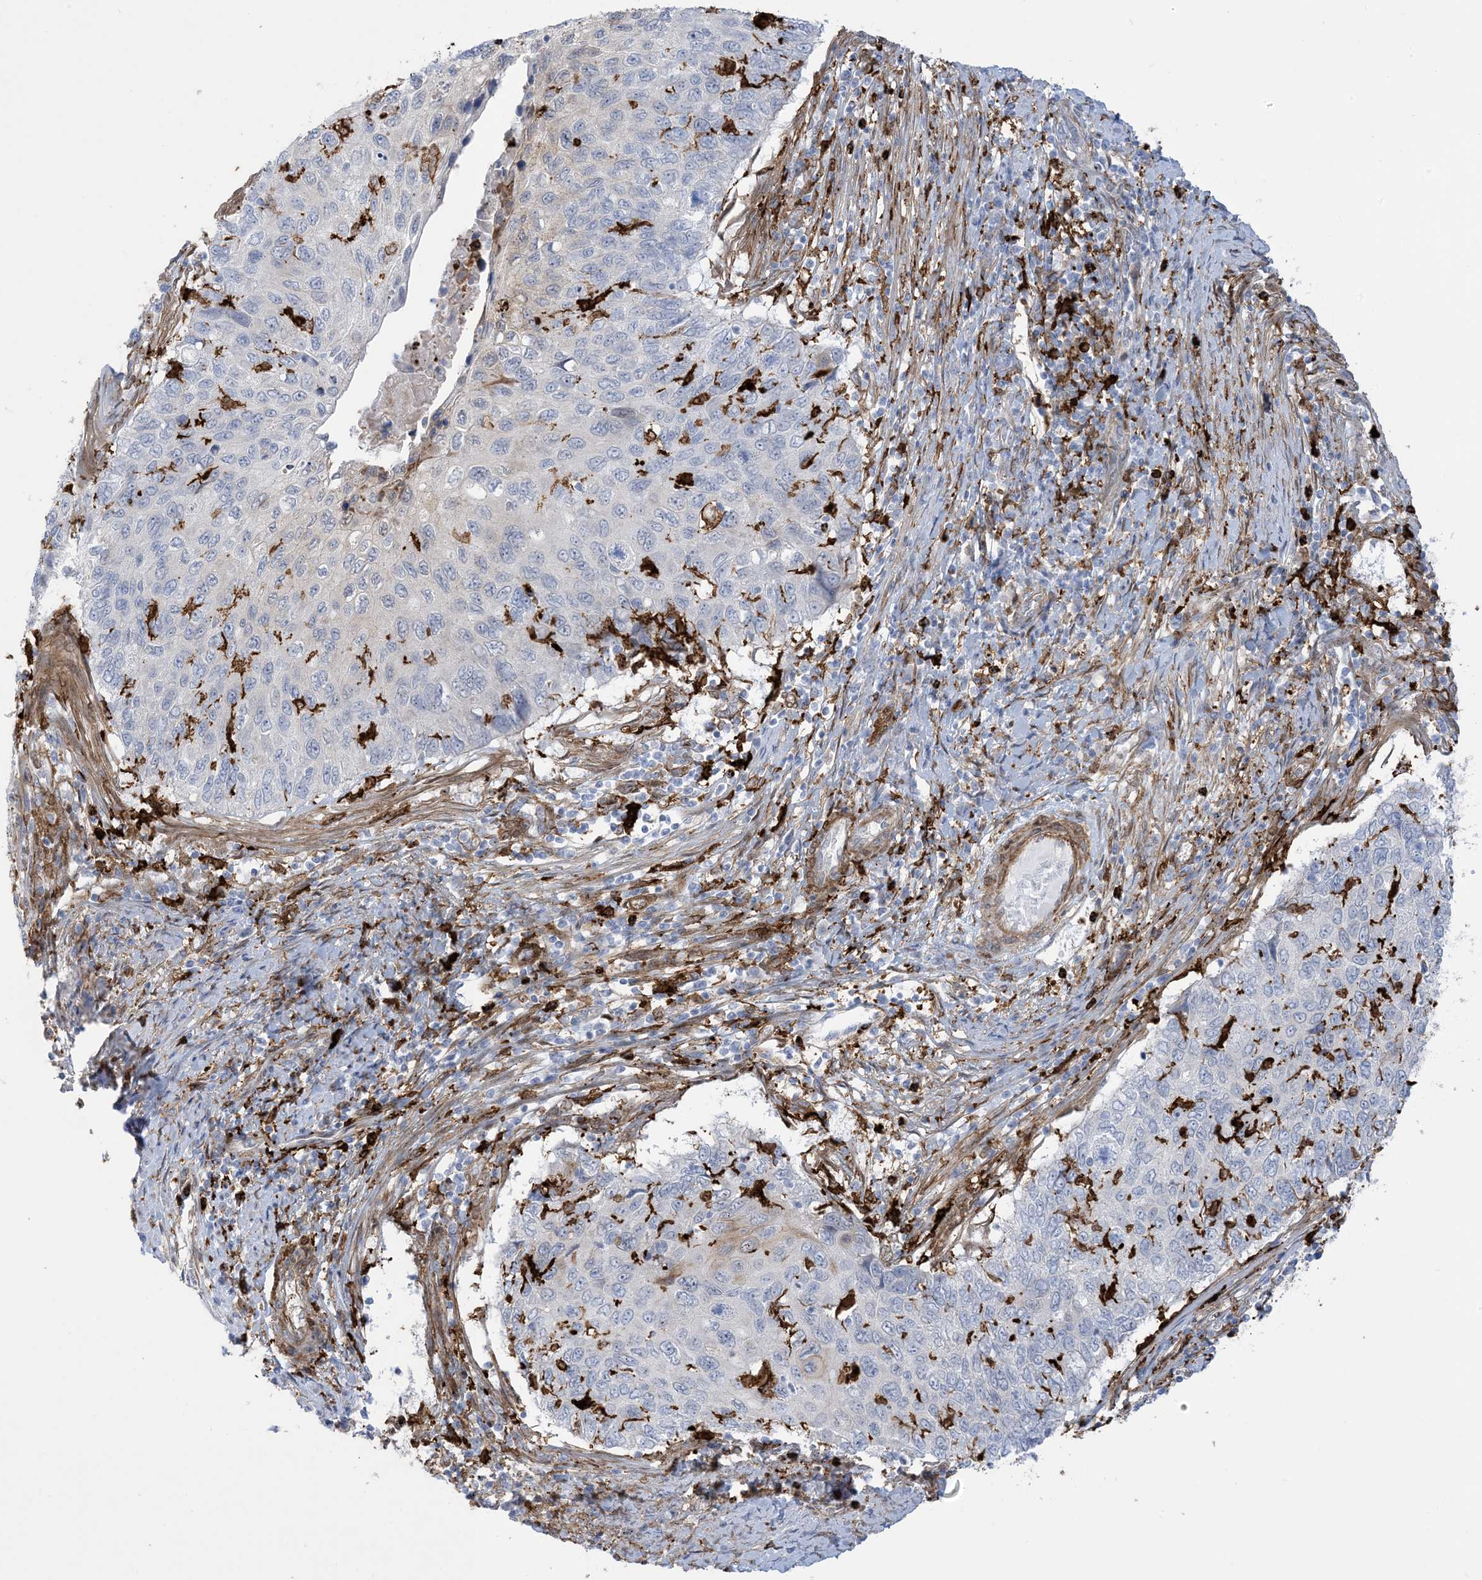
{"staining": {"intensity": "negative", "quantity": "none", "location": "none"}, "tissue": "cervical cancer", "cell_type": "Tumor cells", "image_type": "cancer", "snomed": [{"axis": "morphology", "description": "Squamous cell carcinoma, NOS"}, {"axis": "topography", "description": "Cervix"}], "caption": "DAB (3,3'-diaminobenzidine) immunohistochemical staining of cervical squamous cell carcinoma displays no significant expression in tumor cells.", "gene": "ICMT", "patient": {"sex": "female", "age": 70}}